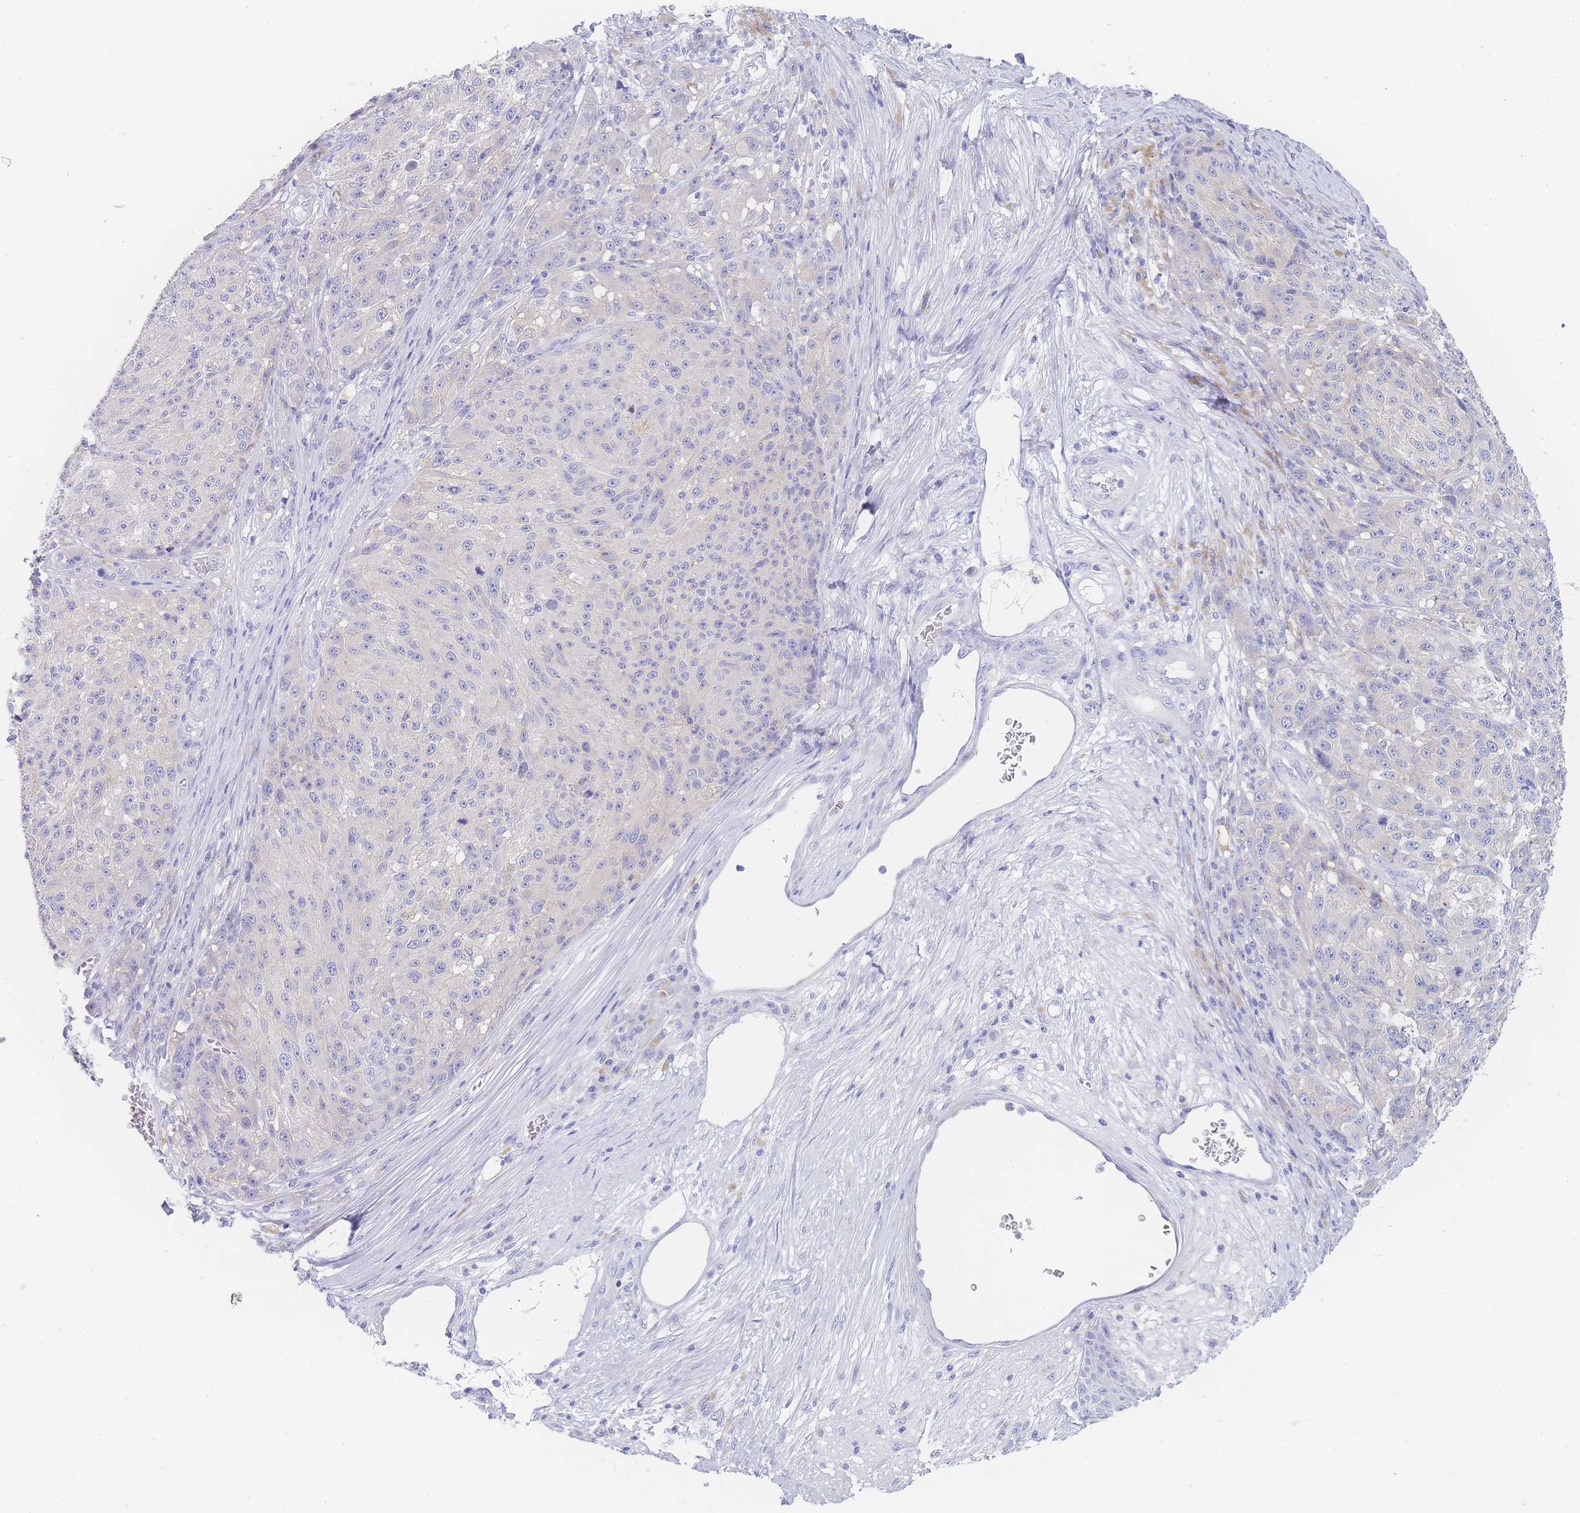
{"staining": {"intensity": "negative", "quantity": "none", "location": "none"}, "tissue": "melanoma", "cell_type": "Tumor cells", "image_type": "cancer", "snomed": [{"axis": "morphology", "description": "Malignant melanoma, NOS"}, {"axis": "topography", "description": "Skin"}], "caption": "Immunohistochemical staining of malignant melanoma displays no significant staining in tumor cells.", "gene": "LZTFL1", "patient": {"sex": "male", "age": 53}}